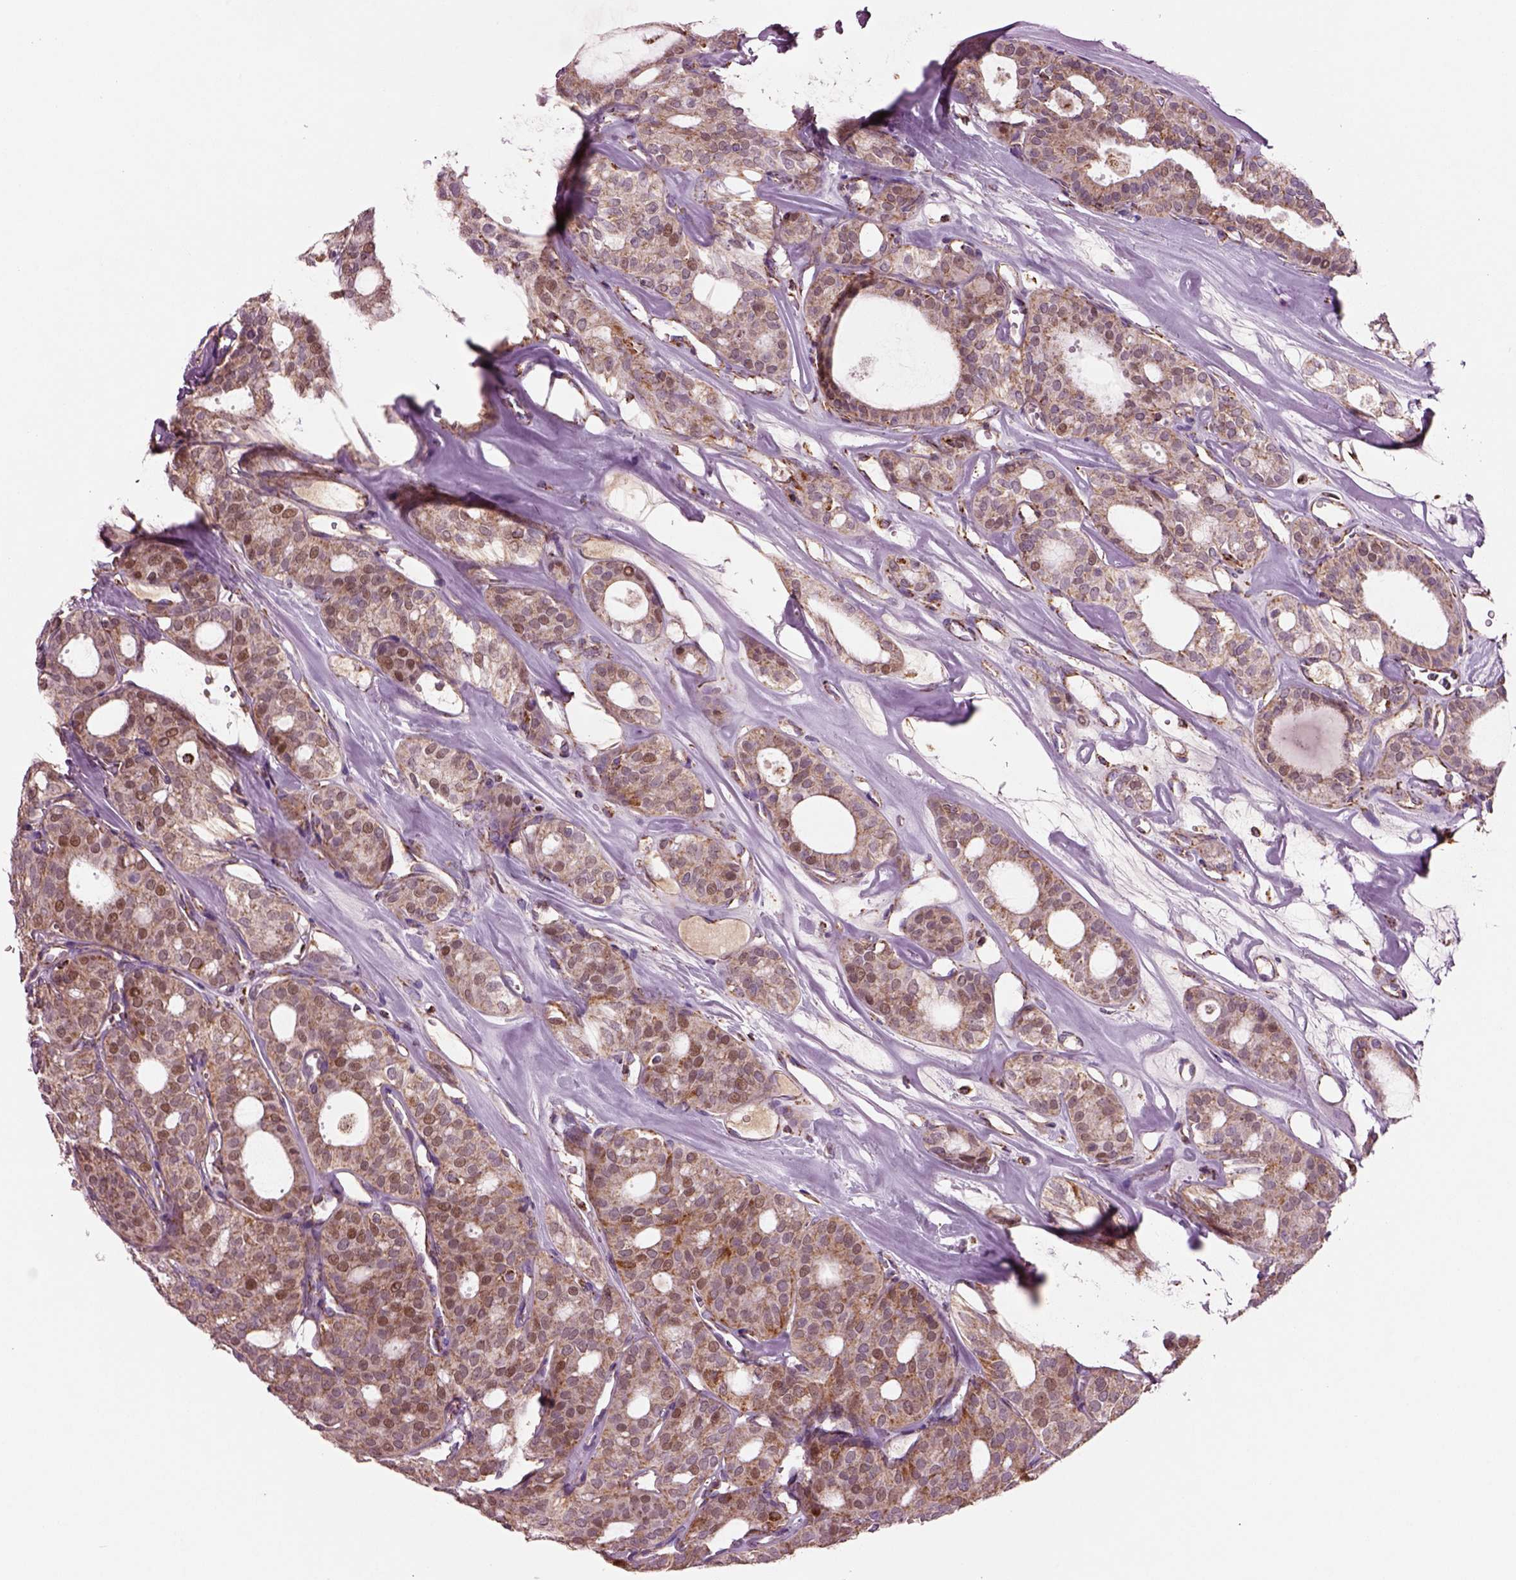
{"staining": {"intensity": "moderate", "quantity": ">75%", "location": "cytoplasmic/membranous"}, "tissue": "thyroid cancer", "cell_type": "Tumor cells", "image_type": "cancer", "snomed": [{"axis": "morphology", "description": "Follicular adenoma carcinoma, NOS"}, {"axis": "topography", "description": "Thyroid gland"}], "caption": "About >75% of tumor cells in human thyroid follicular adenoma carcinoma exhibit moderate cytoplasmic/membranous protein positivity as visualized by brown immunohistochemical staining.", "gene": "SLC25A24", "patient": {"sex": "male", "age": 75}}